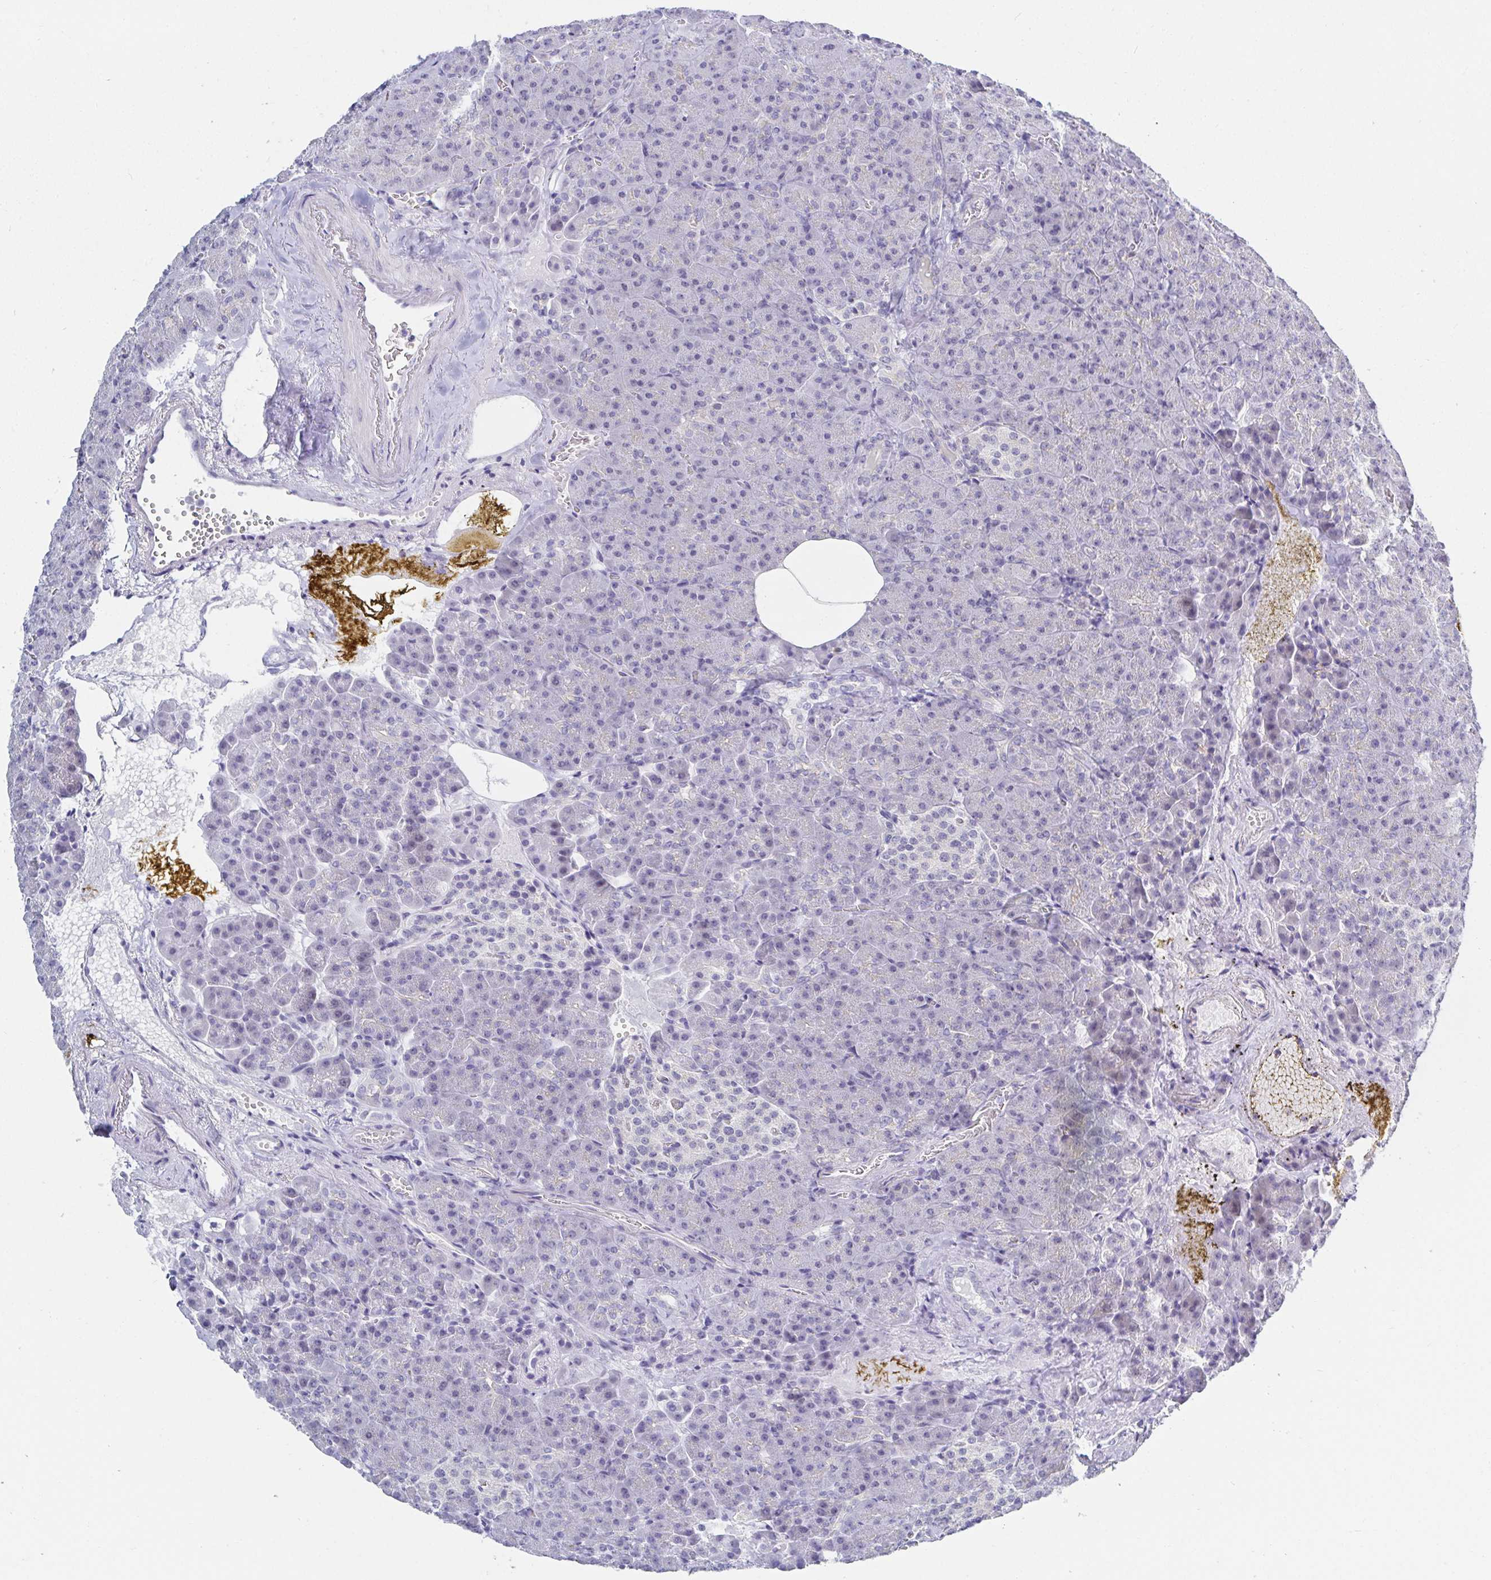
{"staining": {"intensity": "negative", "quantity": "none", "location": "none"}, "tissue": "pancreas", "cell_type": "Exocrine glandular cells", "image_type": "normal", "snomed": [{"axis": "morphology", "description": "Normal tissue, NOS"}, {"axis": "topography", "description": "Pancreas"}], "caption": "This is an immunohistochemistry image of benign pancreas. There is no staining in exocrine glandular cells.", "gene": "OR10K1", "patient": {"sex": "female", "age": 74}}